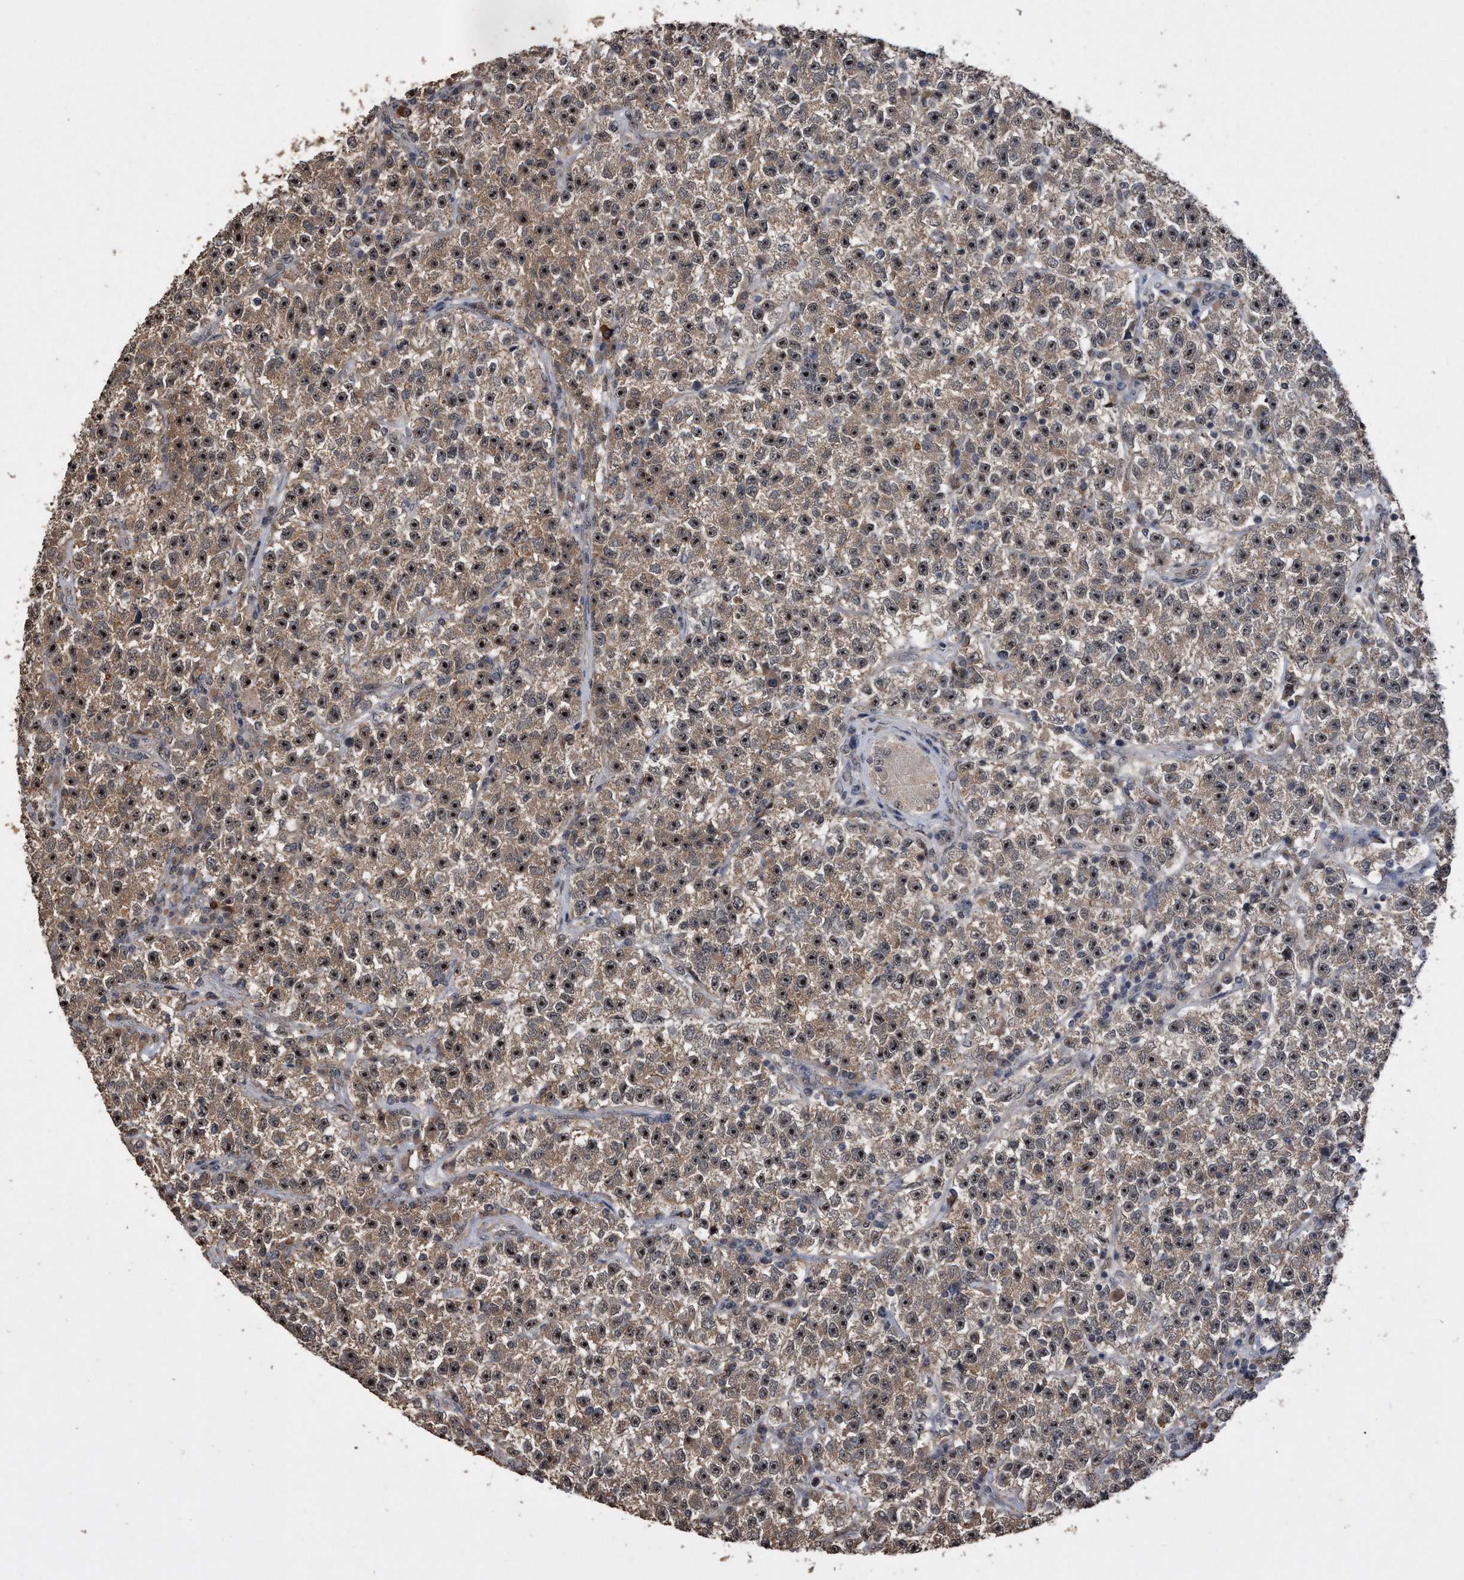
{"staining": {"intensity": "moderate", "quantity": ">75%", "location": "cytoplasmic/membranous,nuclear"}, "tissue": "testis cancer", "cell_type": "Tumor cells", "image_type": "cancer", "snomed": [{"axis": "morphology", "description": "Seminoma, NOS"}, {"axis": "topography", "description": "Testis"}], "caption": "Immunohistochemistry of seminoma (testis) shows medium levels of moderate cytoplasmic/membranous and nuclear expression in about >75% of tumor cells.", "gene": "PELO", "patient": {"sex": "male", "age": 22}}